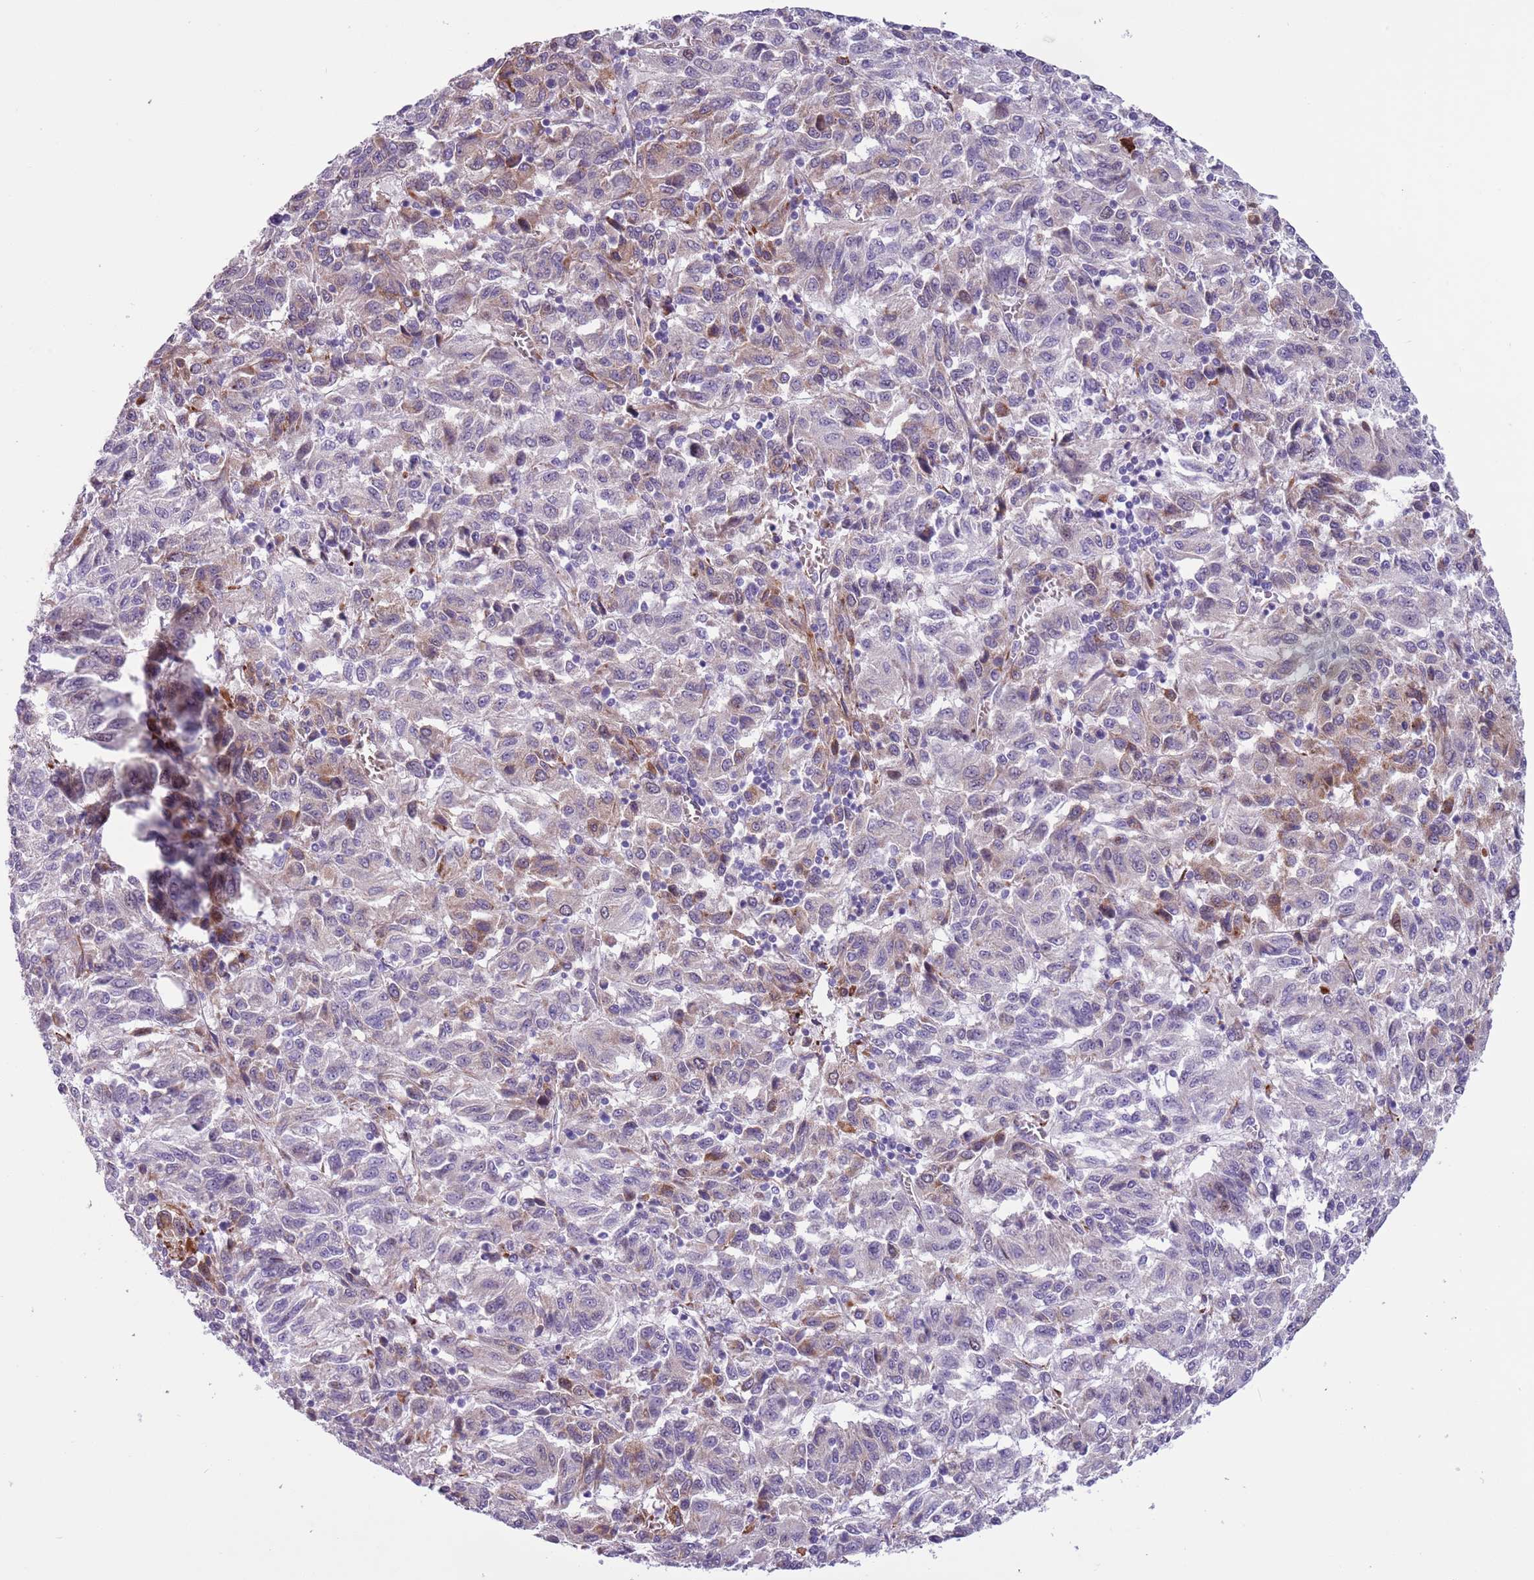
{"staining": {"intensity": "moderate", "quantity": "<25%", "location": "cytoplasmic/membranous"}, "tissue": "melanoma", "cell_type": "Tumor cells", "image_type": "cancer", "snomed": [{"axis": "morphology", "description": "Malignant melanoma, Metastatic site"}, {"axis": "topography", "description": "Lung"}], "caption": "Immunohistochemistry (IHC) photomicrograph of human melanoma stained for a protein (brown), which demonstrates low levels of moderate cytoplasmic/membranous positivity in about <25% of tumor cells.", "gene": "MRPL32", "patient": {"sex": "male", "age": 64}}